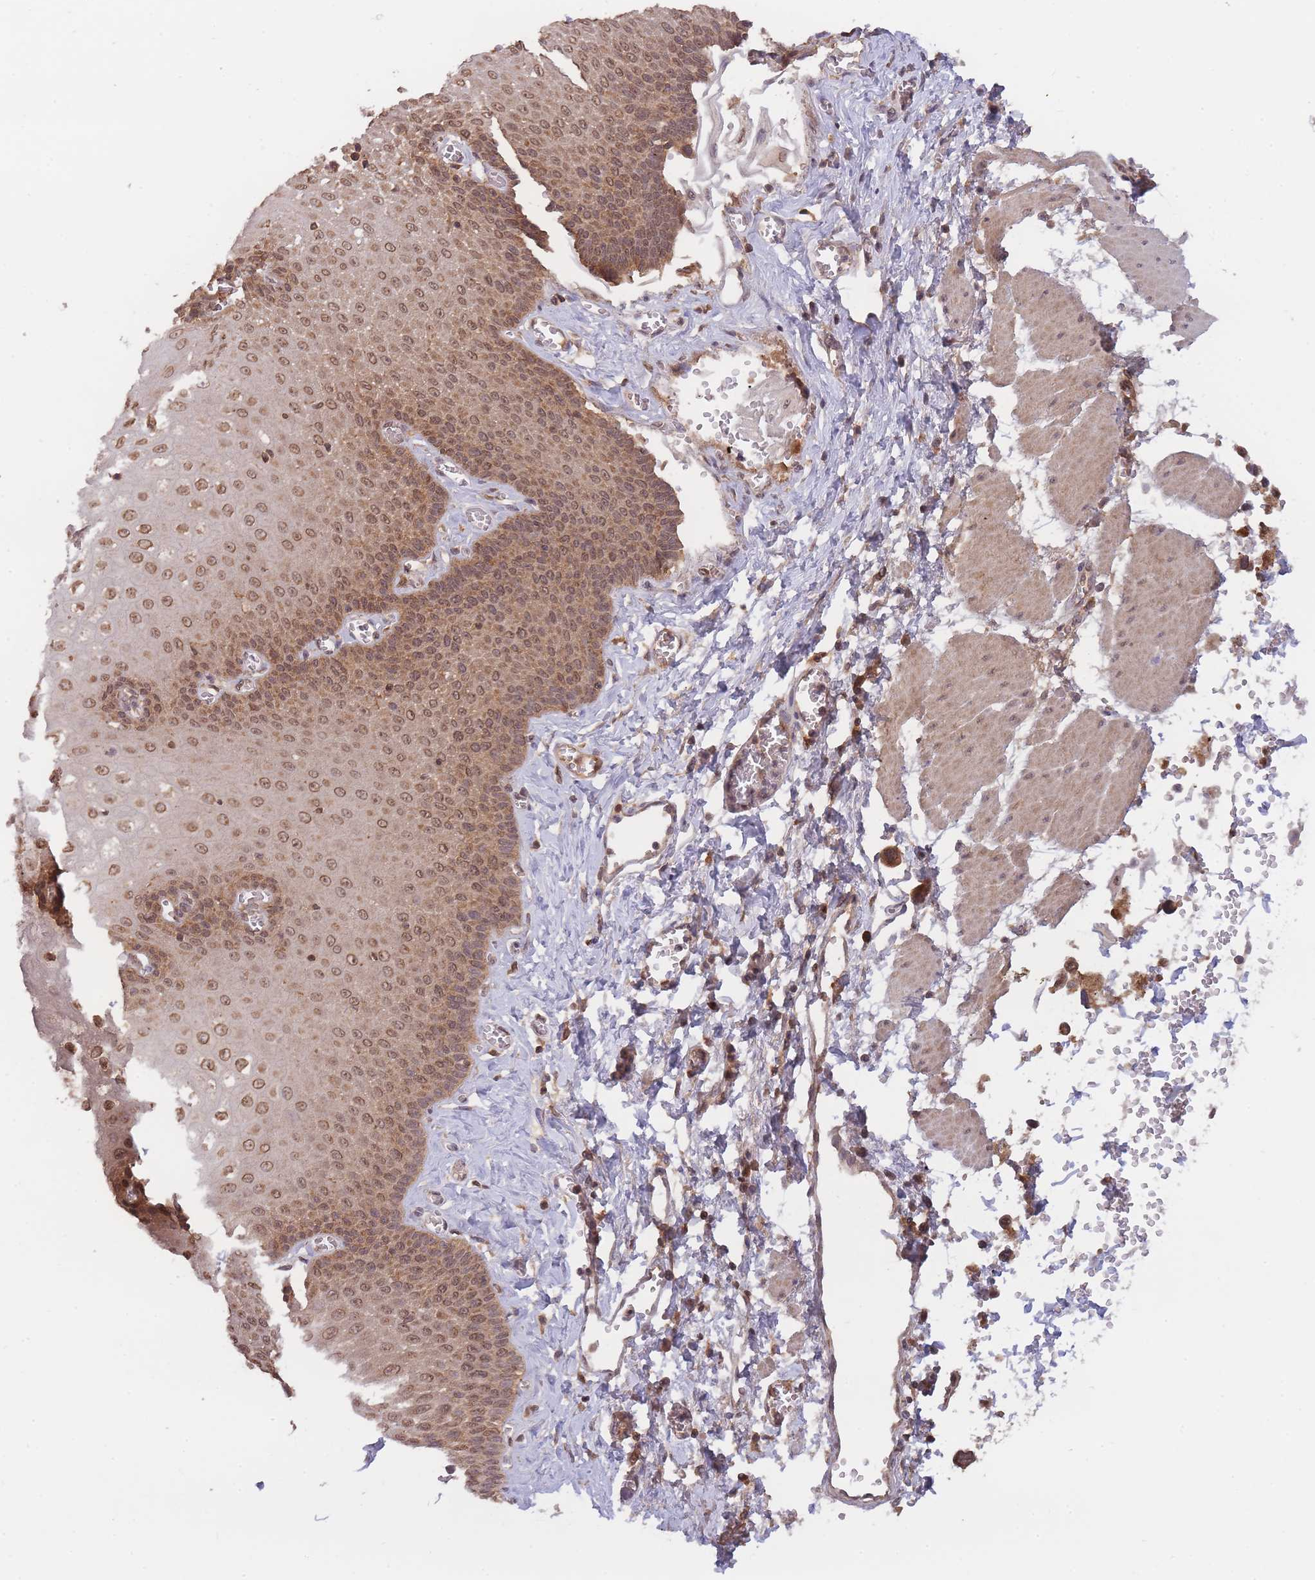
{"staining": {"intensity": "moderate", "quantity": ">75%", "location": "cytoplasmic/membranous,nuclear"}, "tissue": "esophagus", "cell_type": "Squamous epithelial cells", "image_type": "normal", "snomed": [{"axis": "morphology", "description": "Normal tissue, NOS"}, {"axis": "topography", "description": "Esophagus"}], "caption": "Unremarkable esophagus shows moderate cytoplasmic/membranous,nuclear staining in approximately >75% of squamous epithelial cells, visualized by immunohistochemistry.", "gene": "PIP4P1", "patient": {"sex": "male", "age": 60}}